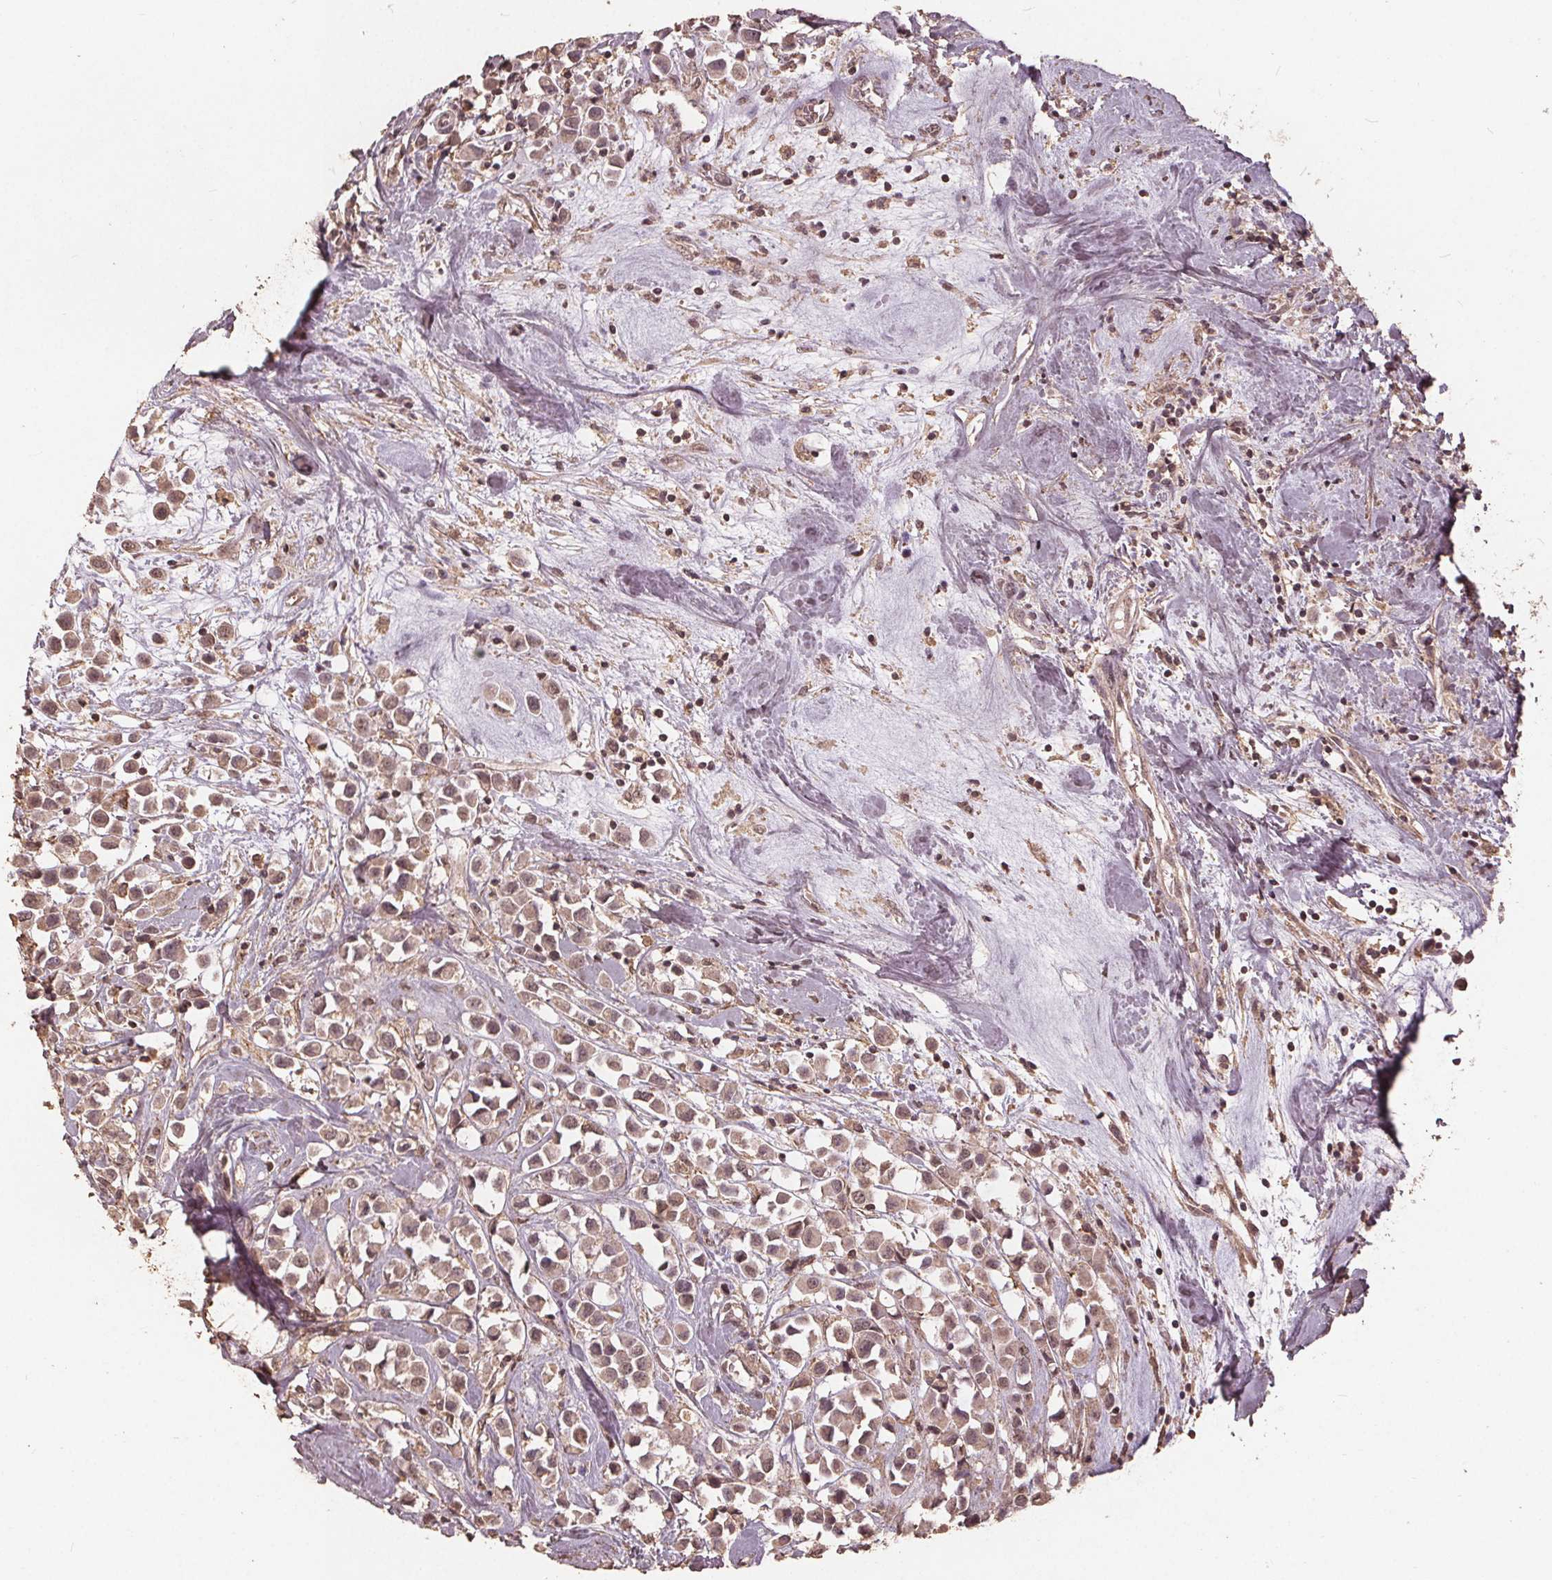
{"staining": {"intensity": "weak", "quantity": "25%-75%", "location": "cytoplasmic/membranous,nuclear"}, "tissue": "breast cancer", "cell_type": "Tumor cells", "image_type": "cancer", "snomed": [{"axis": "morphology", "description": "Duct carcinoma"}, {"axis": "topography", "description": "Breast"}], "caption": "Human breast cancer (infiltrating ductal carcinoma) stained with a protein marker demonstrates weak staining in tumor cells.", "gene": "DSG3", "patient": {"sex": "female", "age": 61}}